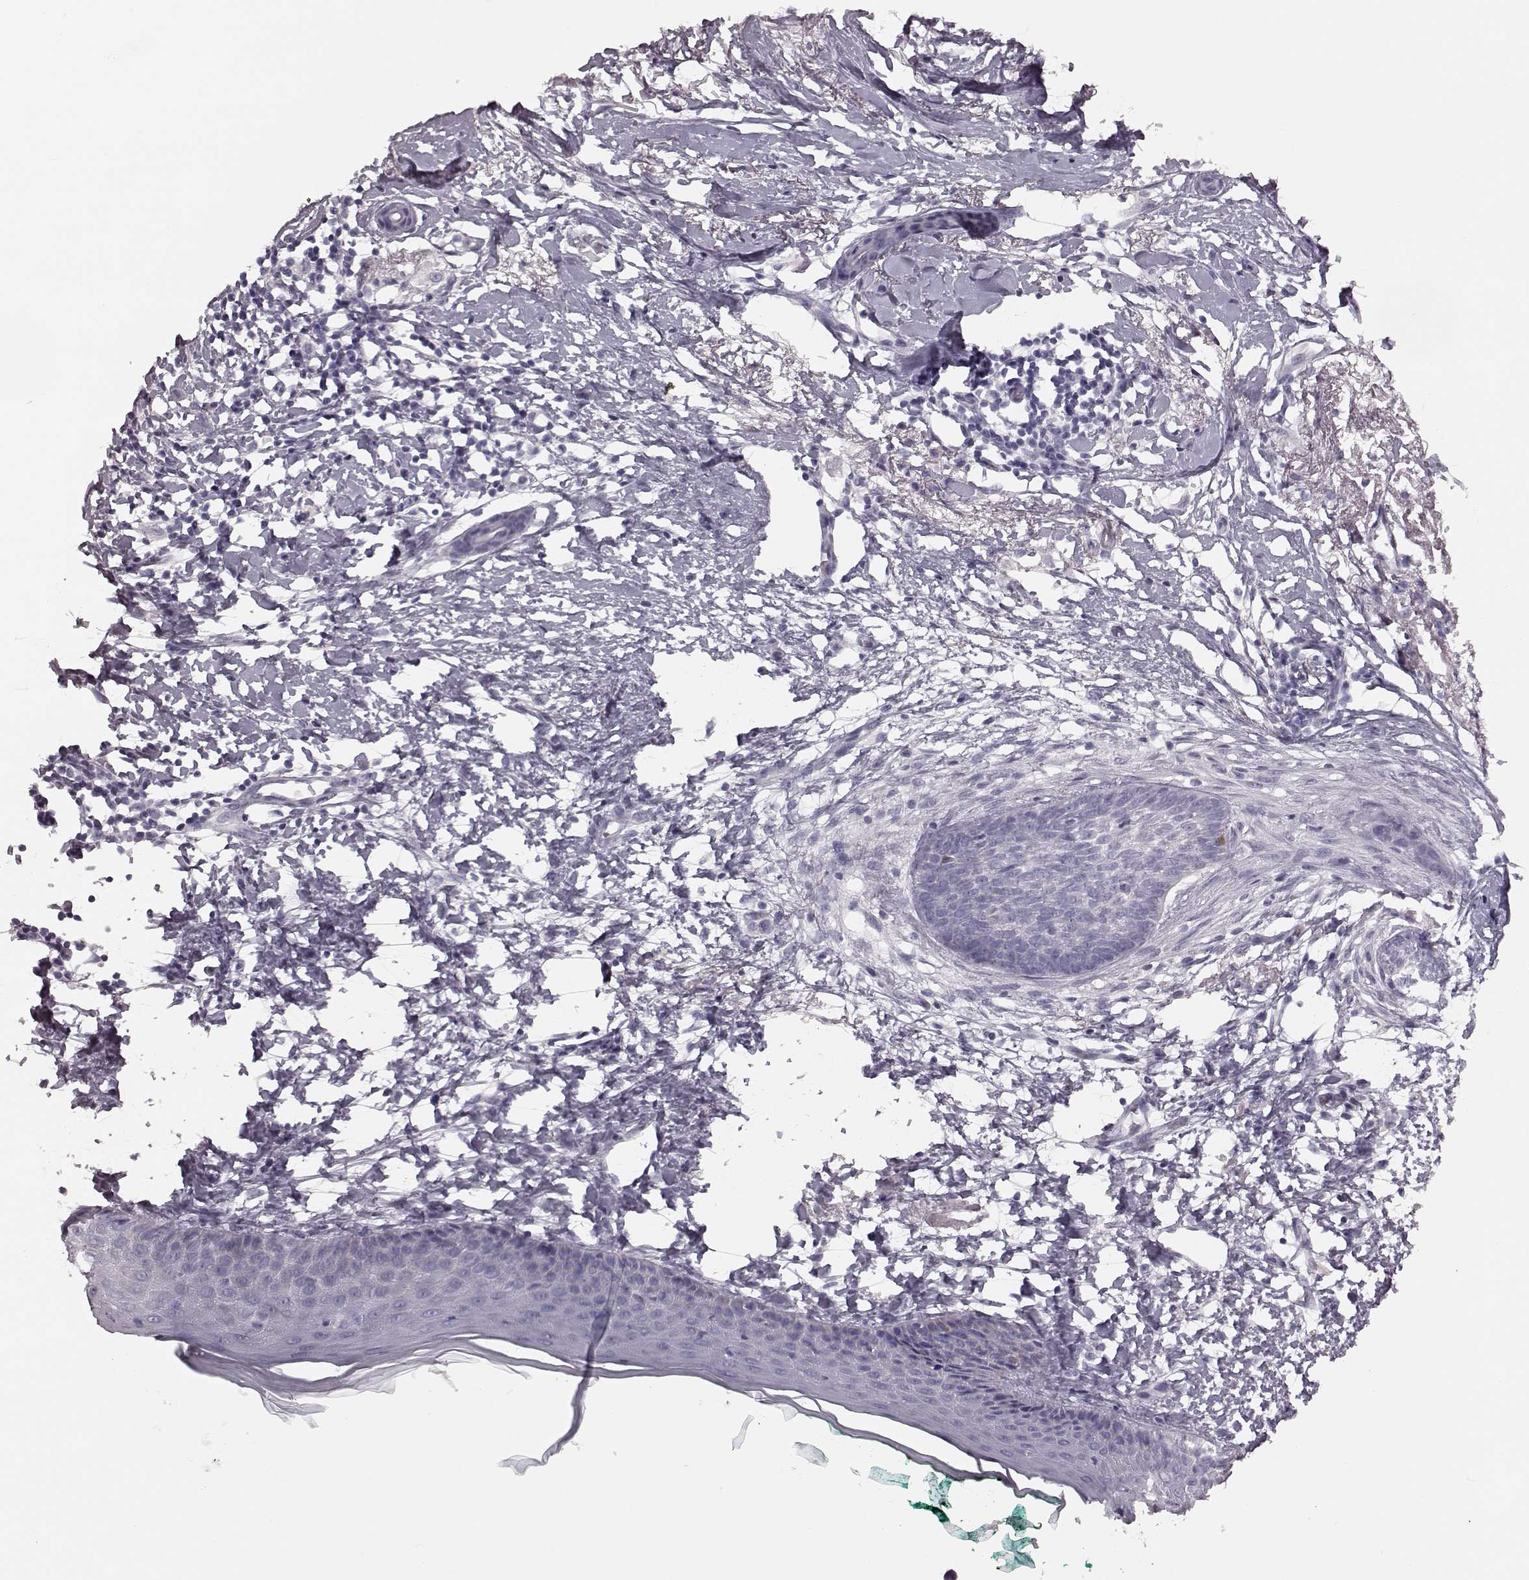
{"staining": {"intensity": "negative", "quantity": "none", "location": "none"}, "tissue": "skin cancer", "cell_type": "Tumor cells", "image_type": "cancer", "snomed": [{"axis": "morphology", "description": "Normal tissue, NOS"}, {"axis": "morphology", "description": "Basal cell carcinoma"}, {"axis": "topography", "description": "Skin"}], "caption": "Tumor cells show no significant staining in skin basal cell carcinoma.", "gene": "ZNF433", "patient": {"sex": "male", "age": 84}}